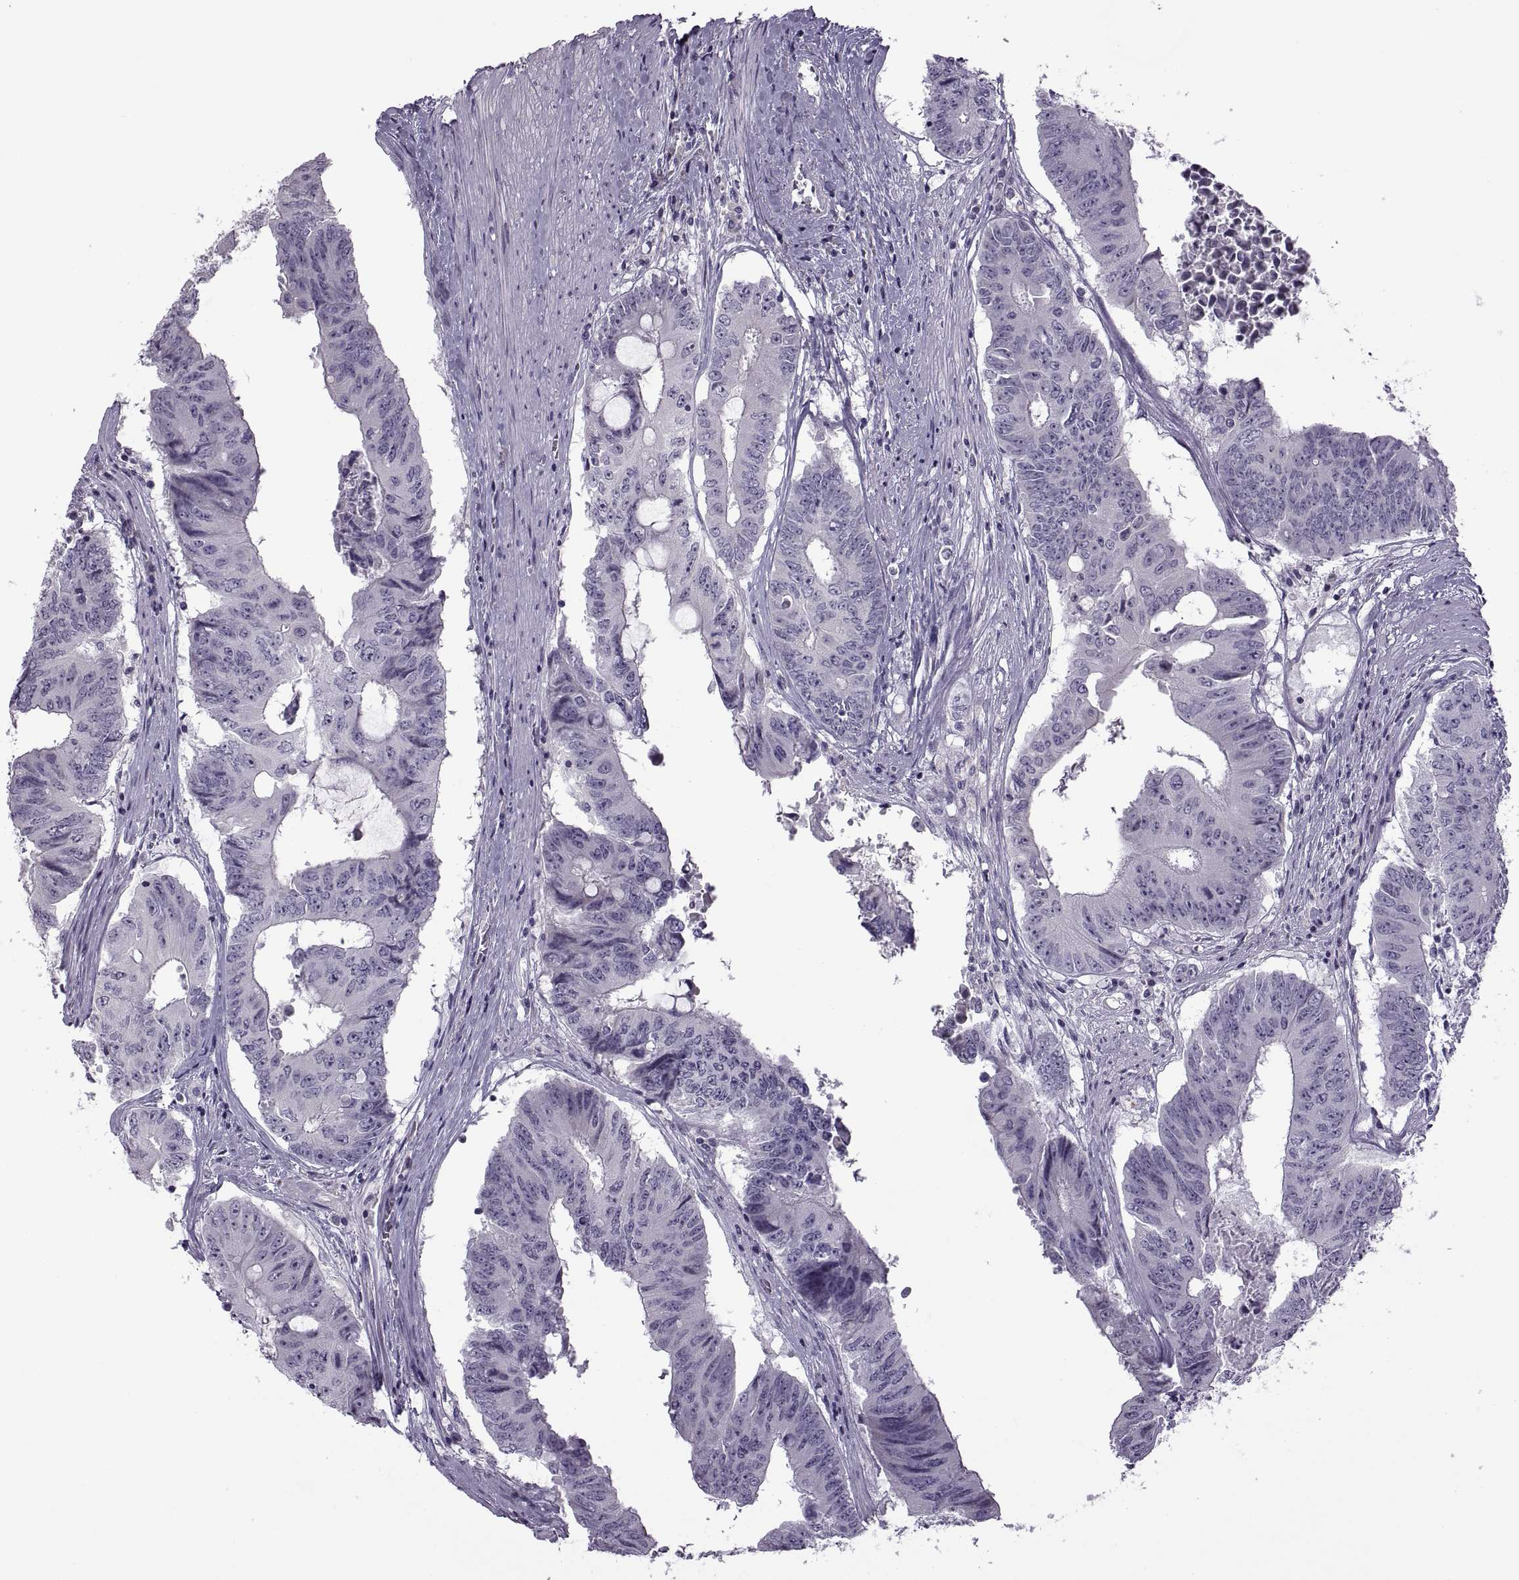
{"staining": {"intensity": "negative", "quantity": "none", "location": "none"}, "tissue": "colorectal cancer", "cell_type": "Tumor cells", "image_type": "cancer", "snomed": [{"axis": "morphology", "description": "Adenocarcinoma, NOS"}, {"axis": "topography", "description": "Rectum"}], "caption": "An IHC histopathology image of colorectal cancer (adenocarcinoma) is shown. There is no staining in tumor cells of colorectal cancer (adenocarcinoma). Nuclei are stained in blue.", "gene": "RSPH6A", "patient": {"sex": "male", "age": 59}}